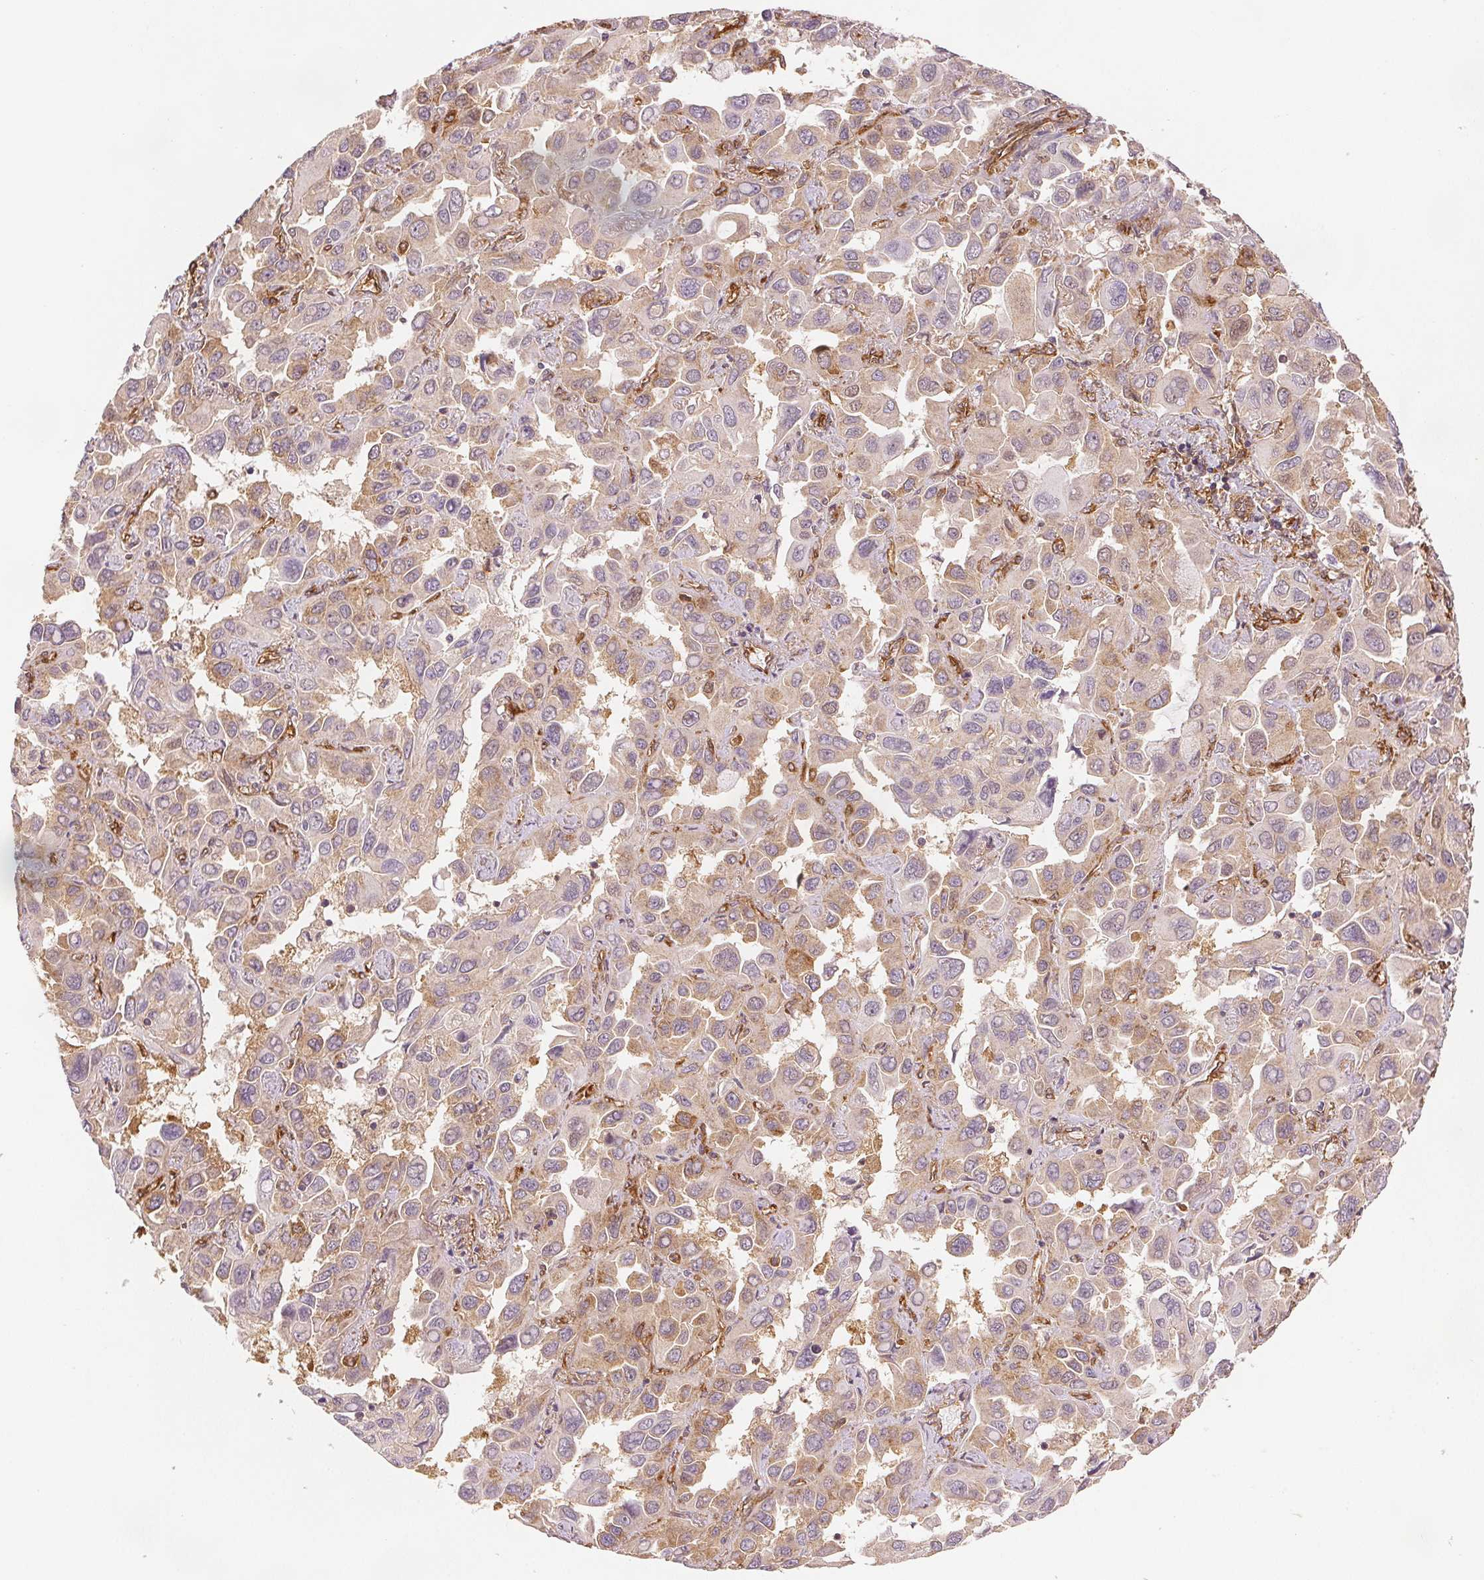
{"staining": {"intensity": "weak", "quantity": "<25%", "location": "cytoplasmic/membranous"}, "tissue": "lung cancer", "cell_type": "Tumor cells", "image_type": "cancer", "snomed": [{"axis": "morphology", "description": "Adenocarcinoma, NOS"}, {"axis": "topography", "description": "Lung"}], "caption": "High magnification brightfield microscopy of adenocarcinoma (lung) stained with DAB (brown) and counterstained with hematoxylin (blue): tumor cells show no significant staining.", "gene": "DIAPH2", "patient": {"sex": "male", "age": 64}}